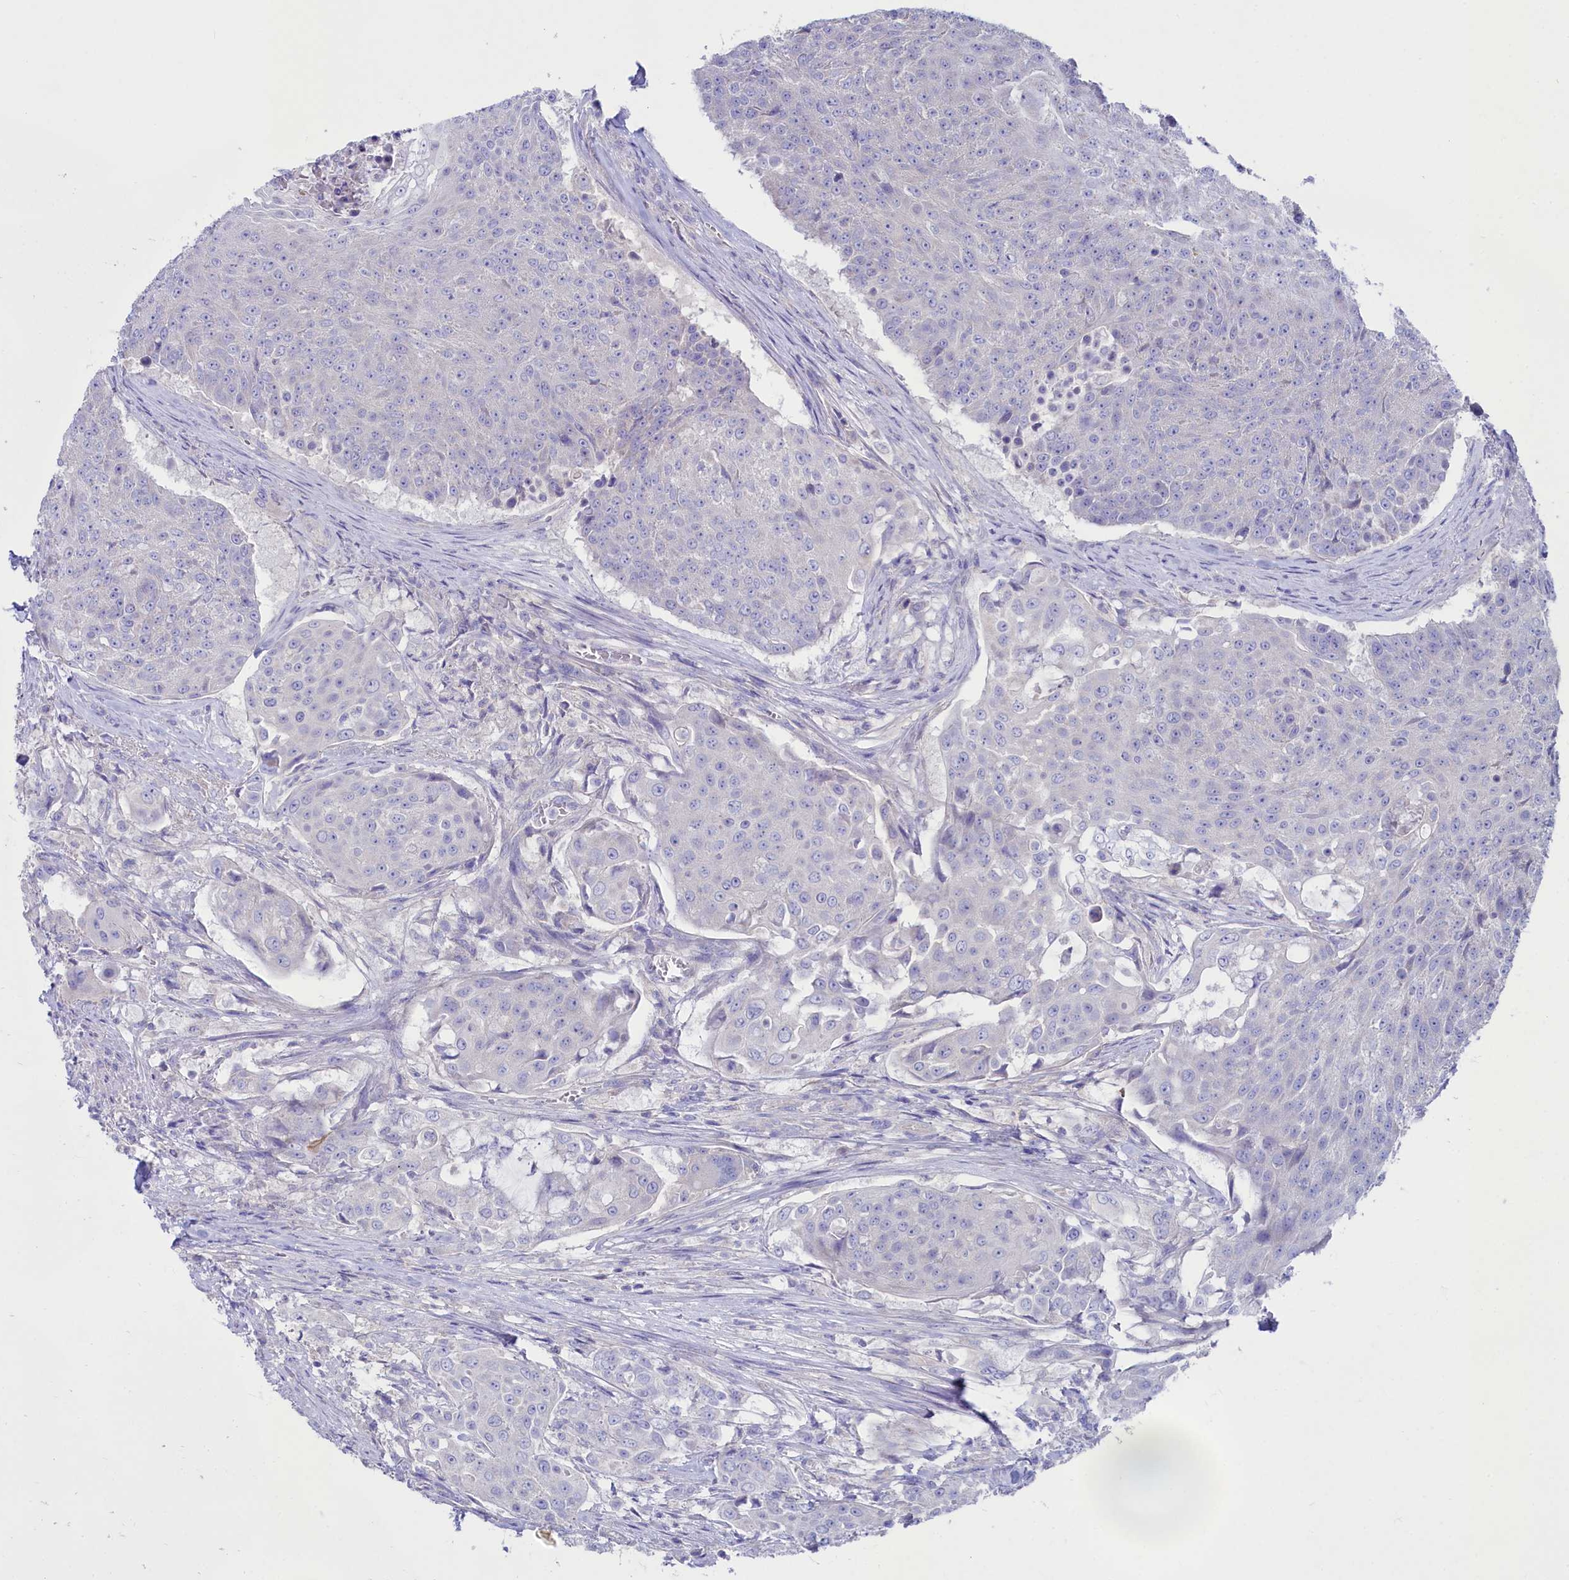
{"staining": {"intensity": "negative", "quantity": "none", "location": "none"}, "tissue": "urothelial cancer", "cell_type": "Tumor cells", "image_type": "cancer", "snomed": [{"axis": "morphology", "description": "Urothelial carcinoma, High grade"}, {"axis": "topography", "description": "Urinary bladder"}], "caption": "Immunohistochemistry of human urothelial cancer exhibits no positivity in tumor cells.", "gene": "VPS26B", "patient": {"sex": "female", "age": 63}}